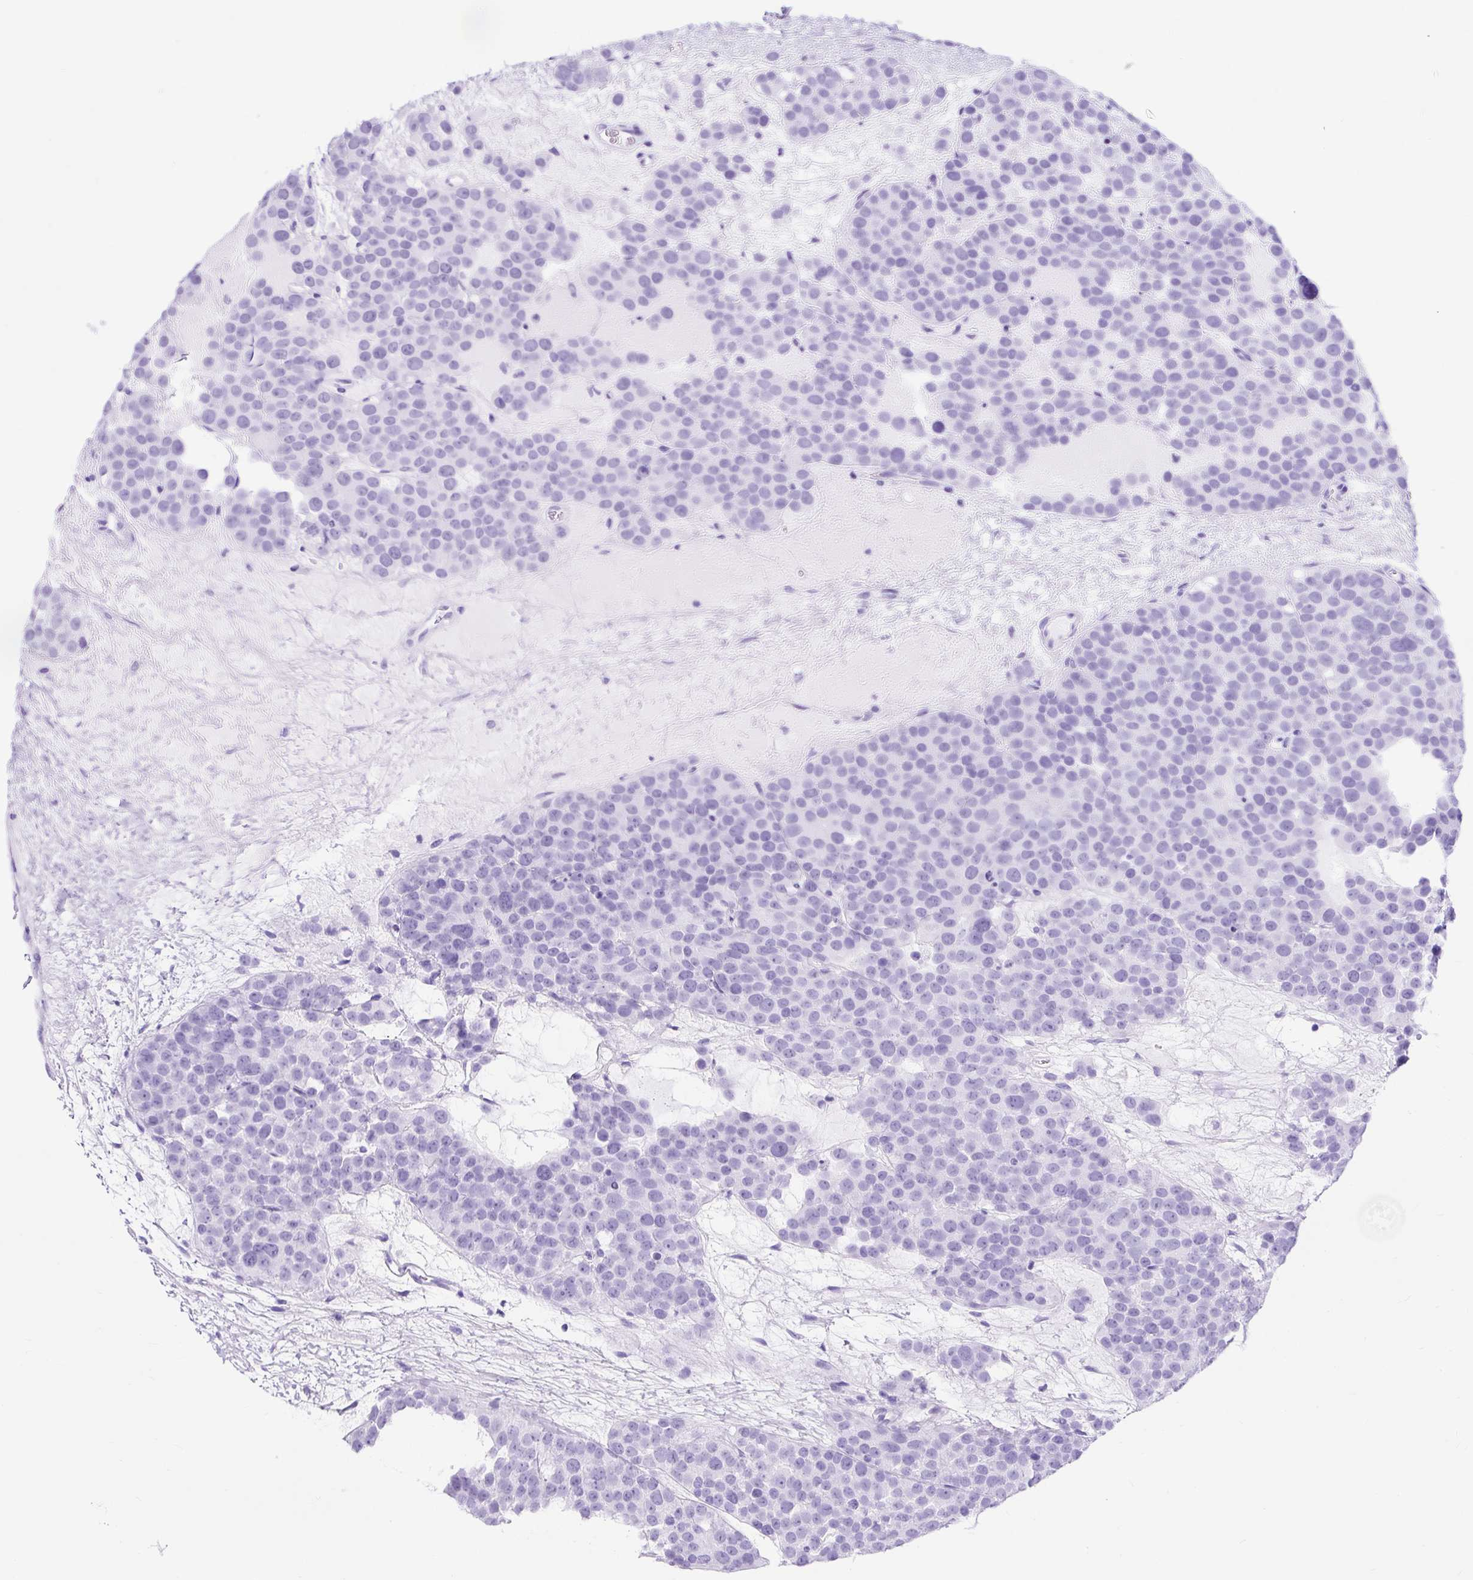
{"staining": {"intensity": "negative", "quantity": "none", "location": "none"}, "tissue": "testis cancer", "cell_type": "Tumor cells", "image_type": "cancer", "snomed": [{"axis": "morphology", "description": "Seminoma, NOS"}, {"axis": "topography", "description": "Testis"}], "caption": "Testis cancer (seminoma) was stained to show a protein in brown. There is no significant expression in tumor cells.", "gene": "PDIA2", "patient": {"sex": "male", "age": 71}}